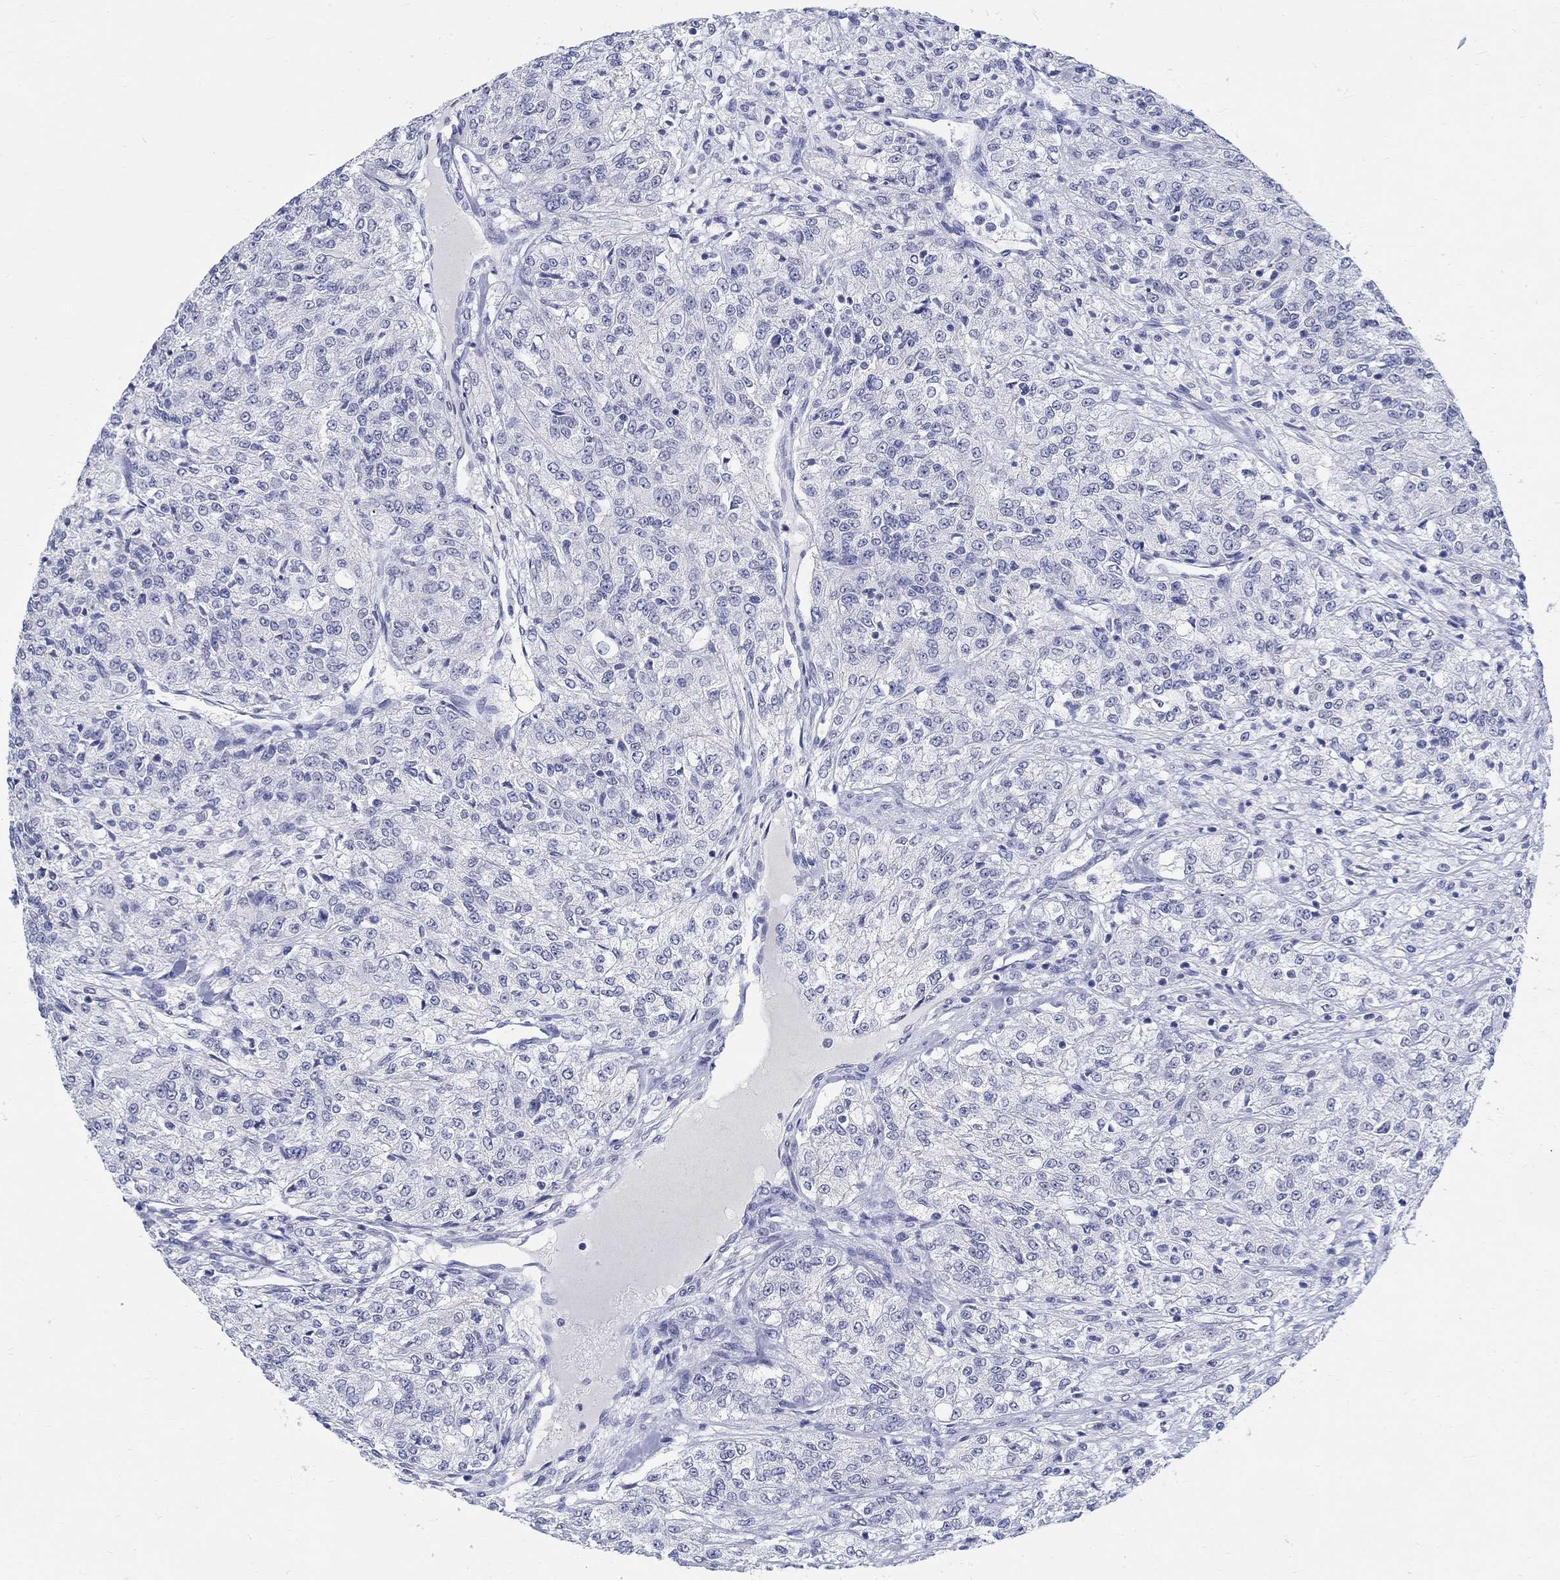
{"staining": {"intensity": "negative", "quantity": "none", "location": "none"}, "tissue": "renal cancer", "cell_type": "Tumor cells", "image_type": "cancer", "snomed": [{"axis": "morphology", "description": "Adenocarcinoma, NOS"}, {"axis": "topography", "description": "Kidney"}], "caption": "Immunohistochemistry histopathology image of neoplastic tissue: renal cancer stained with DAB shows no significant protein positivity in tumor cells.", "gene": "ANKS1B", "patient": {"sex": "female", "age": 63}}